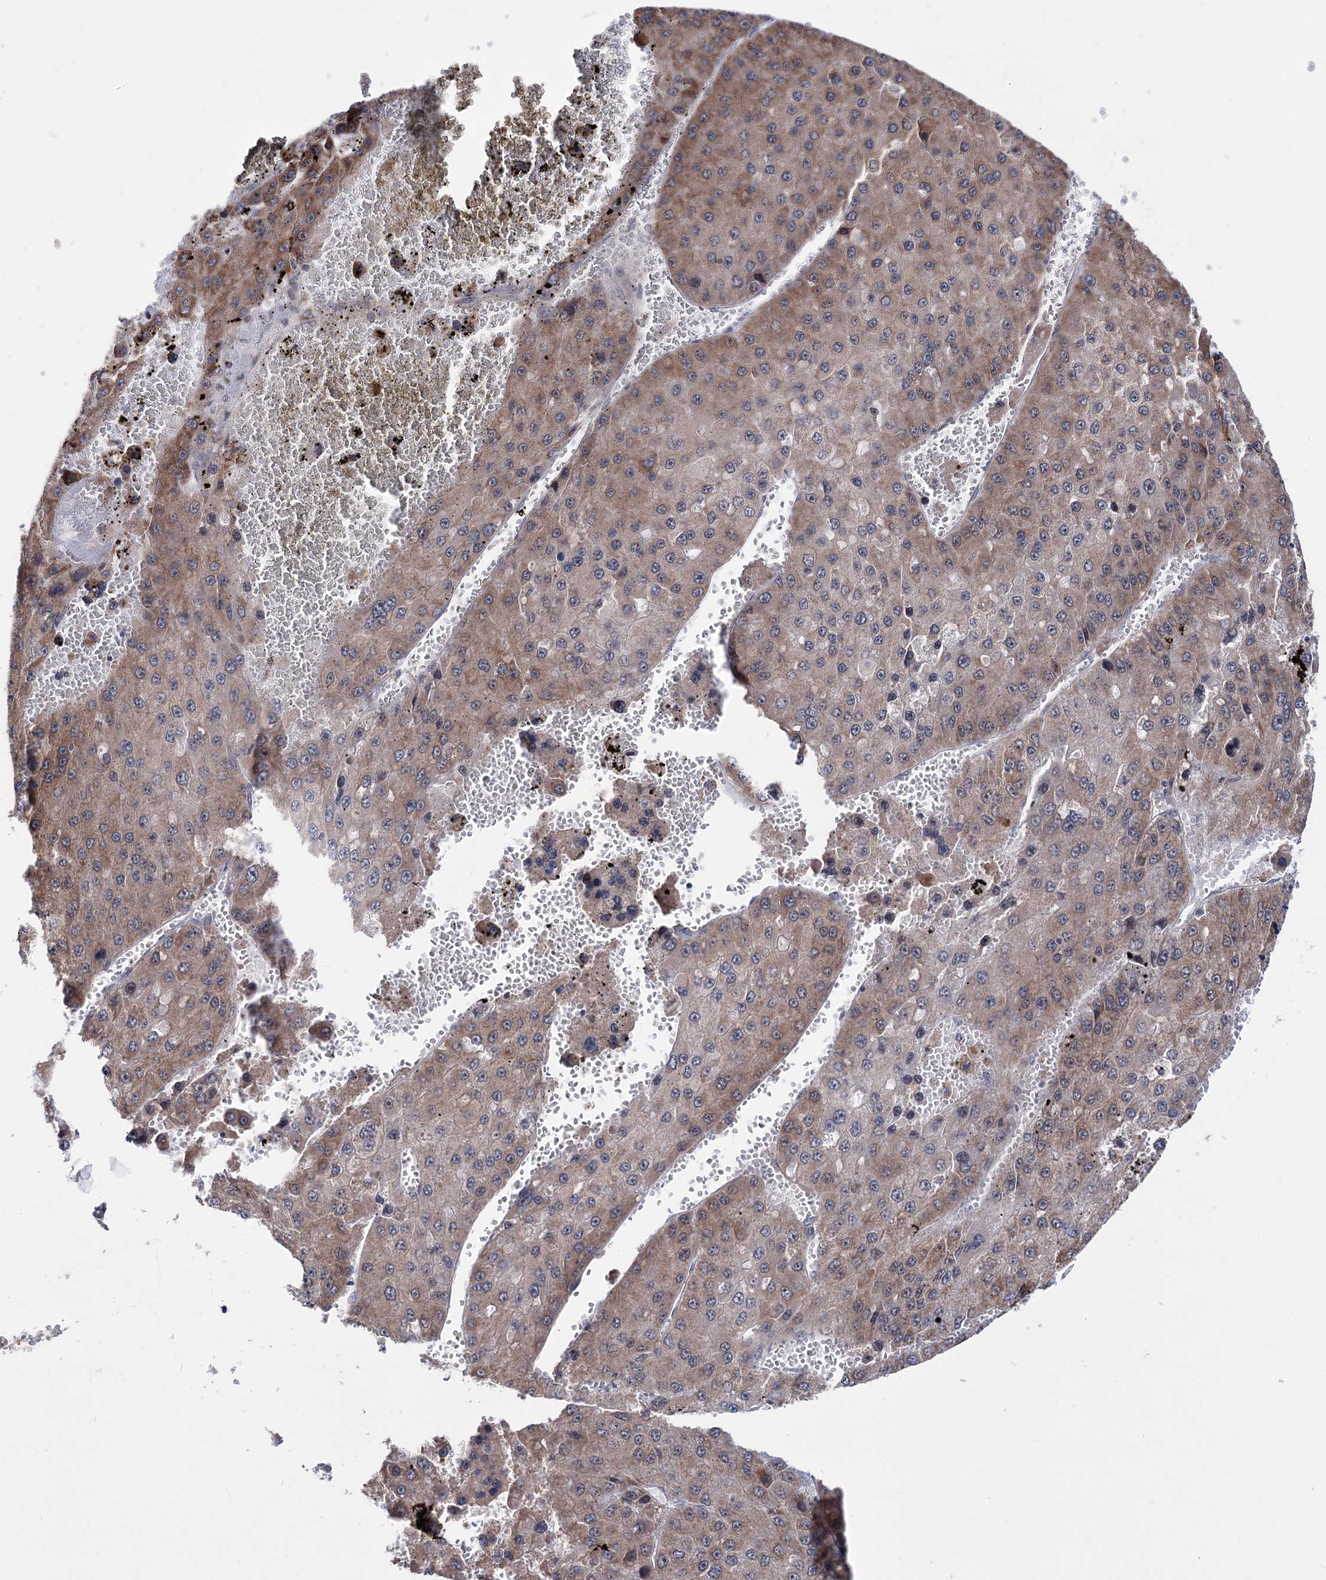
{"staining": {"intensity": "moderate", "quantity": ">75%", "location": "cytoplasmic/membranous"}, "tissue": "liver cancer", "cell_type": "Tumor cells", "image_type": "cancer", "snomed": [{"axis": "morphology", "description": "Carcinoma, Hepatocellular, NOS"}, {"axis": "topography", "description": "Liver"}], "caption": "IHC photomicrograph of neoplastic tissue: human hepatocellular carcinoma (liver) stained using immunohistochemistry (IHC) exhibits medium levels of moderate protein expression localized specifically in the cytoplasmic/membranous of tumor cells, appearing as a cytoplasmic/membranous brown color.", "gene": "PPRC1", "patient": {"sex": "female", "age": 73}}